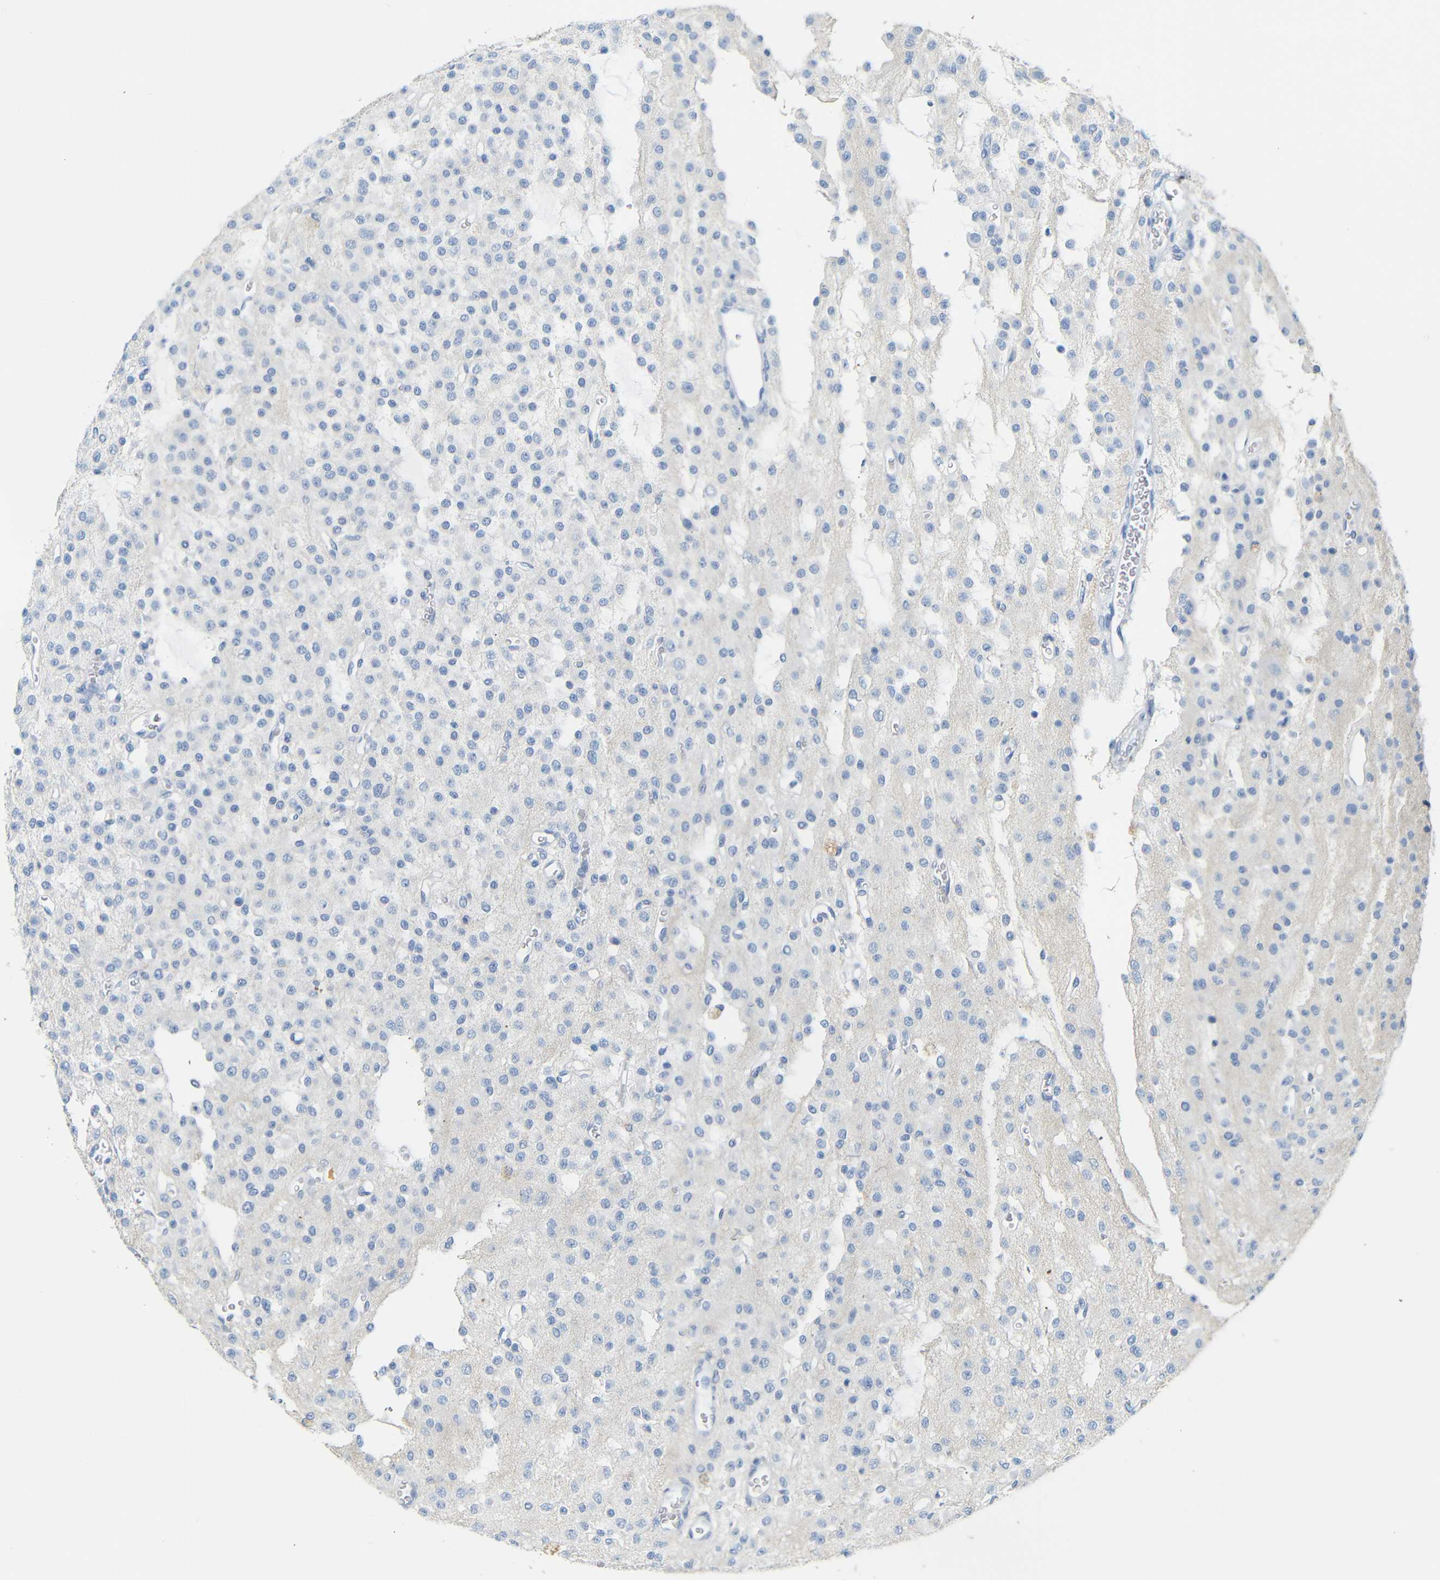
{"staining": {"intensity": "negative", "quantity": "none", "location": "none"}, "tissue": "glioma", "cell_type": "Tumor cells", "image_type": "cancer", "snomed": [{"axis": "morphology", "description": "Glioma, malignant, Low grade"}, {"axis": "topography", "description": "Brain"}], "caption": "DAB immunohistochemical staining of human malignant glioma (low-grade) exhibits no significant expression in tumor cells.", "gene": "FCRL1", "patient": {"sex": "male", "age": 38}}